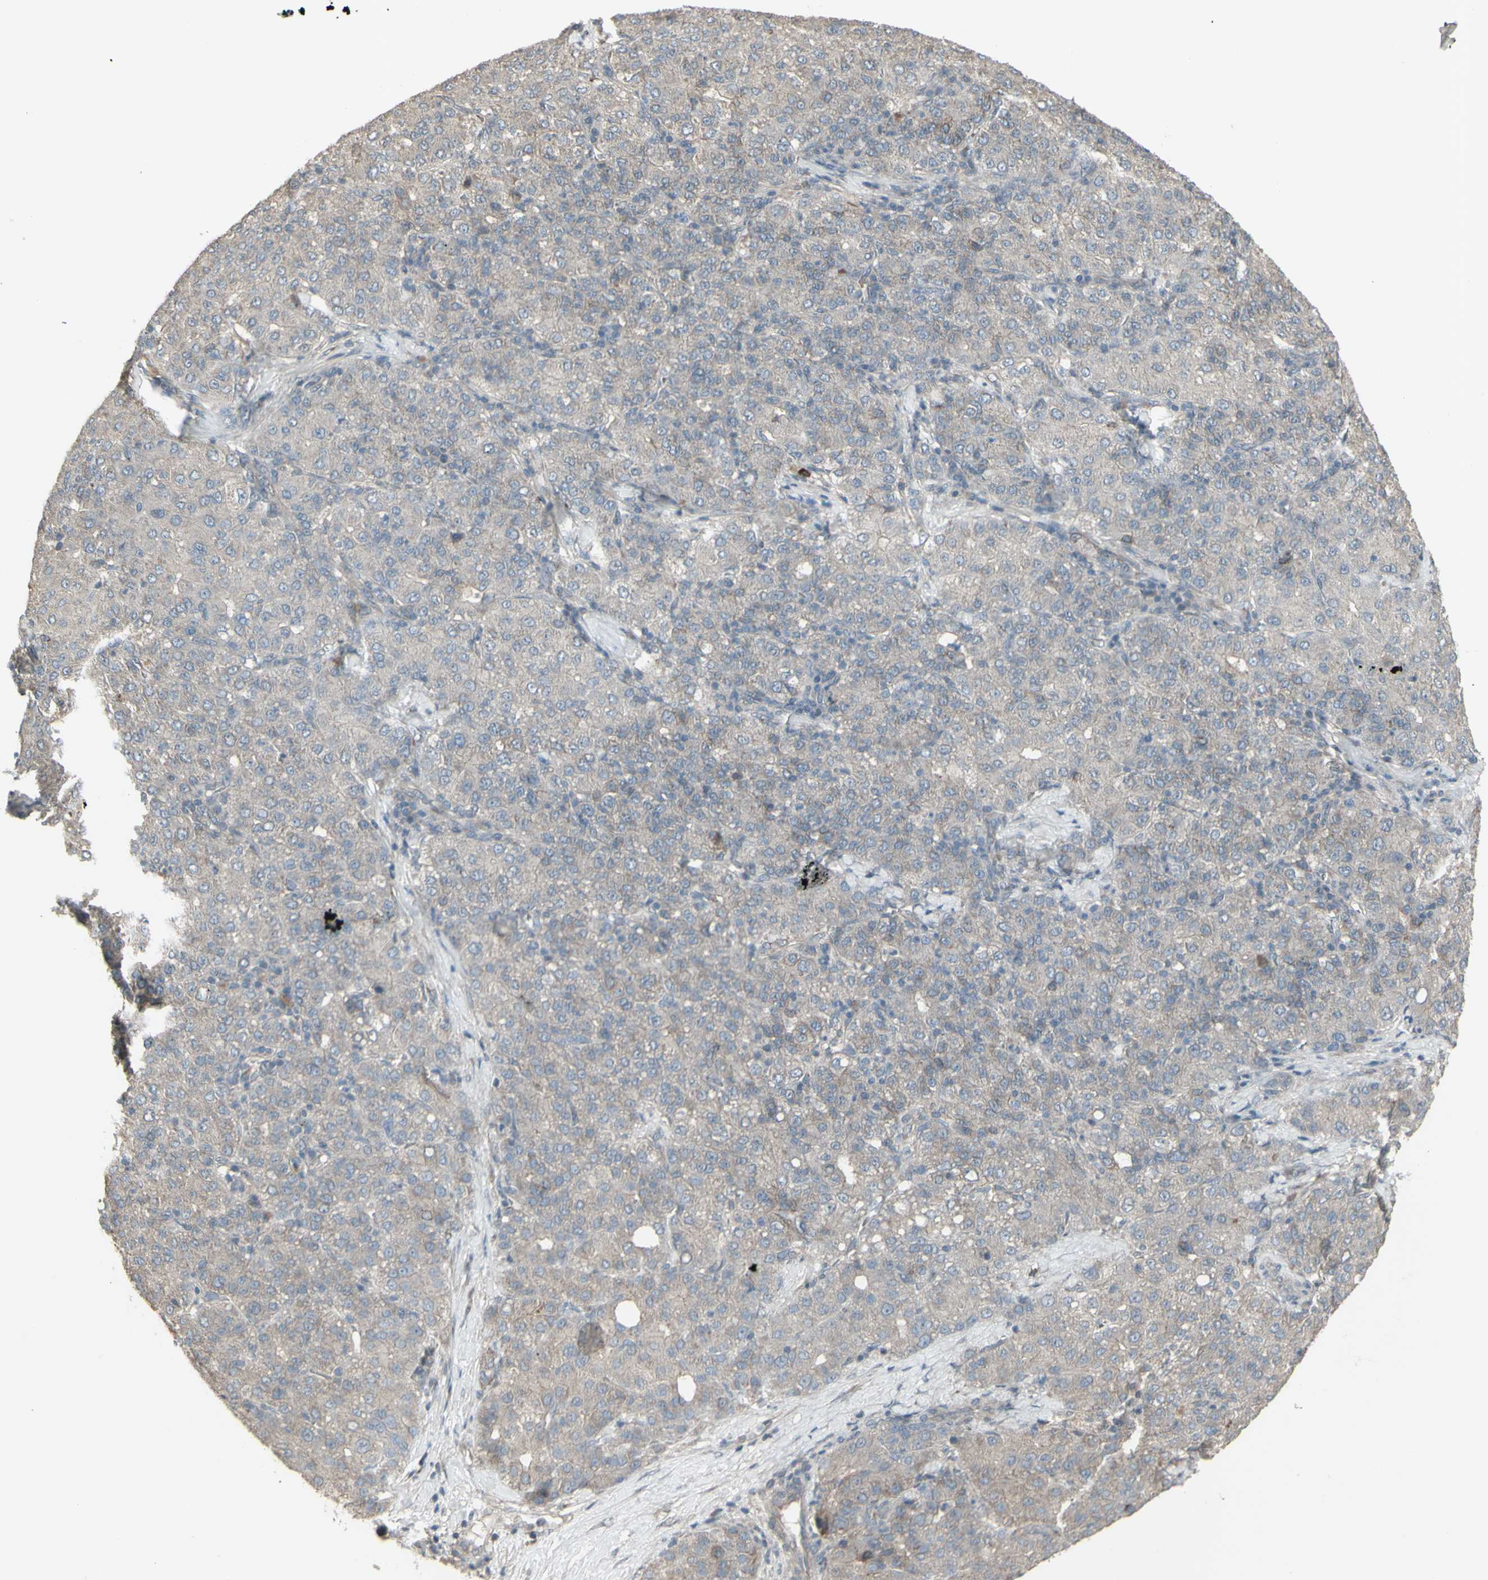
{"staining": {"intensity": "weak", "quantity": ">75%", "location": "cytoplasmic/membranous"}, "tissue": "liver cancer", "cell_type": "Tumor cells", "image_type": "cancer", "snomed": [{"axis": "morphology", "description": "Carcinoma, Hepatocellular, NOS"}, {"axis": "topography", "description": "Liver"}], "caption": "A low amount of weak cytoplasmic/membranous staining is identified in approximately >75% of tumor cells in liver cancer tissue.", "gene": "GRAMD1B", "patient": {"sex": "male", "age": 65}}